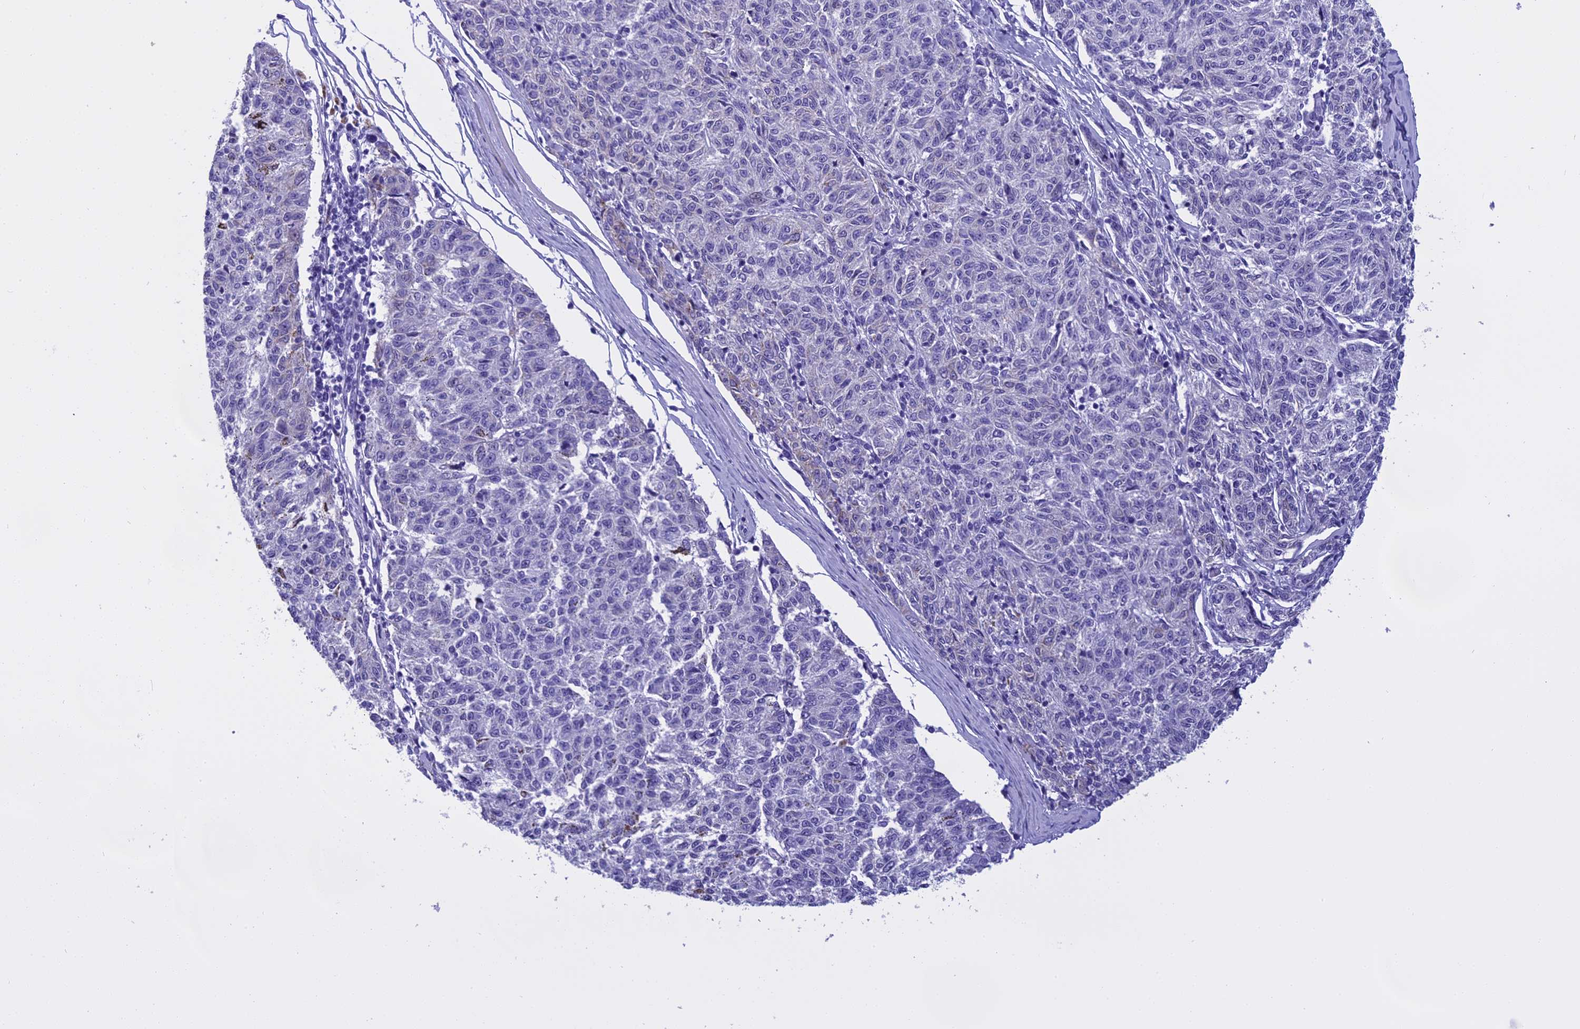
{"staining": {"intensity": "negative", "quantity": "none", "location": "none"}, "tissue": "melanoma", "cell_type": "Tumor cells", "image_type": "cancer", "snomed": [{"axis": "morphology", "description": "Malignant melanoma, NOS"}, {"axis": "topography", "description": "Skin"}], "caption": "Tumor cells show no significant staining in melanoma.", "gene": "KCTD14", "patient": {"sex": "female", "age": 72}}